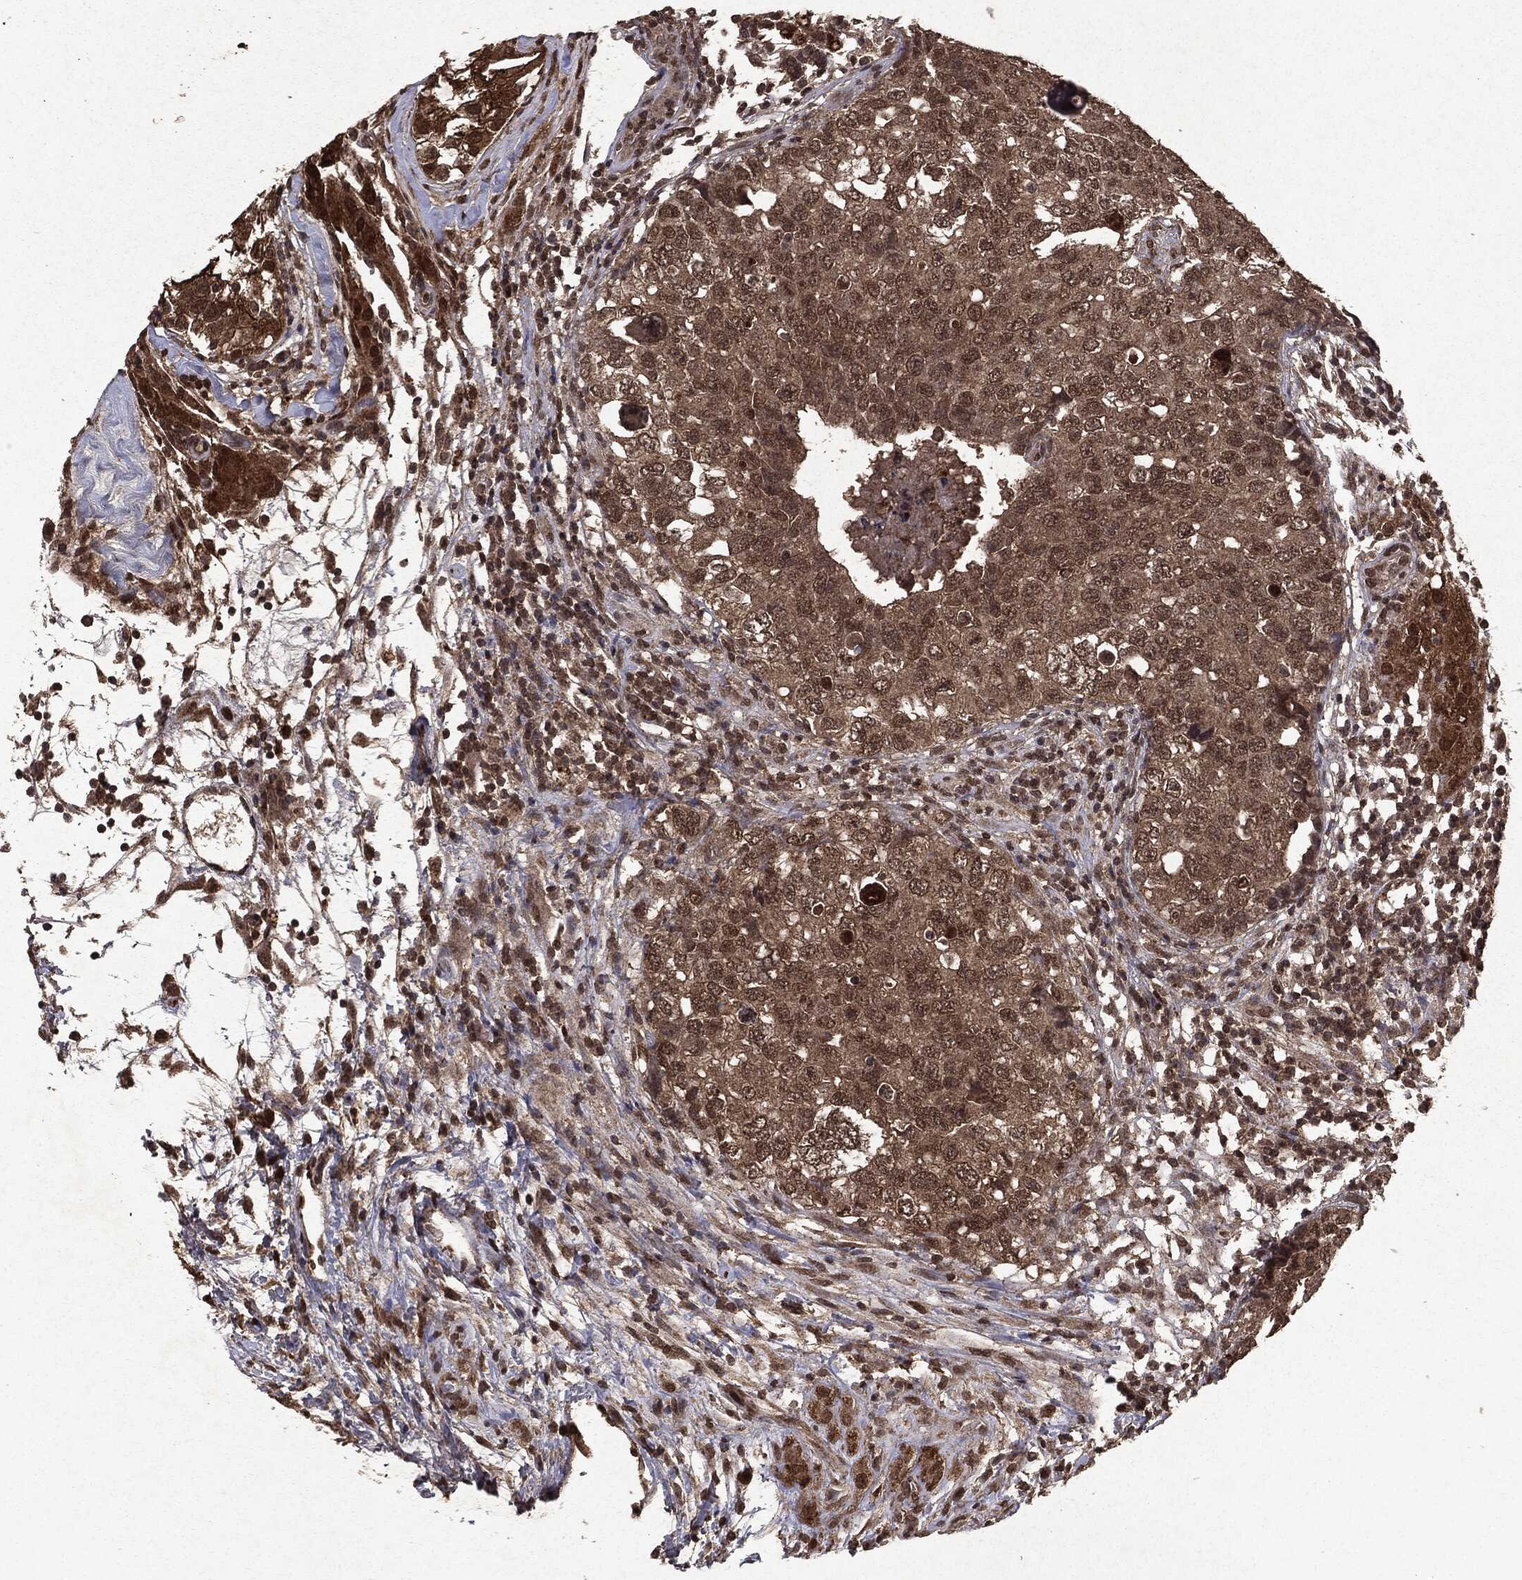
{"staining": {"intensity": "moderate", "quantity": ">75%", "location": "cytoplasmic/membranous"}, "tissue": "testis cancer", "cell_type": "Tumor cells", "image_type": "cancer", "snomed": [{"axis": "morphology", "description": "Seminoma, NOS"}, {"axis": "topography", "description": "Testis"}], "caption": "Immunohistochemical staining of human testis seminoma shows medium levels of moderate cytoplasmic/membranous protein staining in about >75% of tumor cells.", "gene": "PEBP1", "patient": {"sex": "male", "age": 34}}